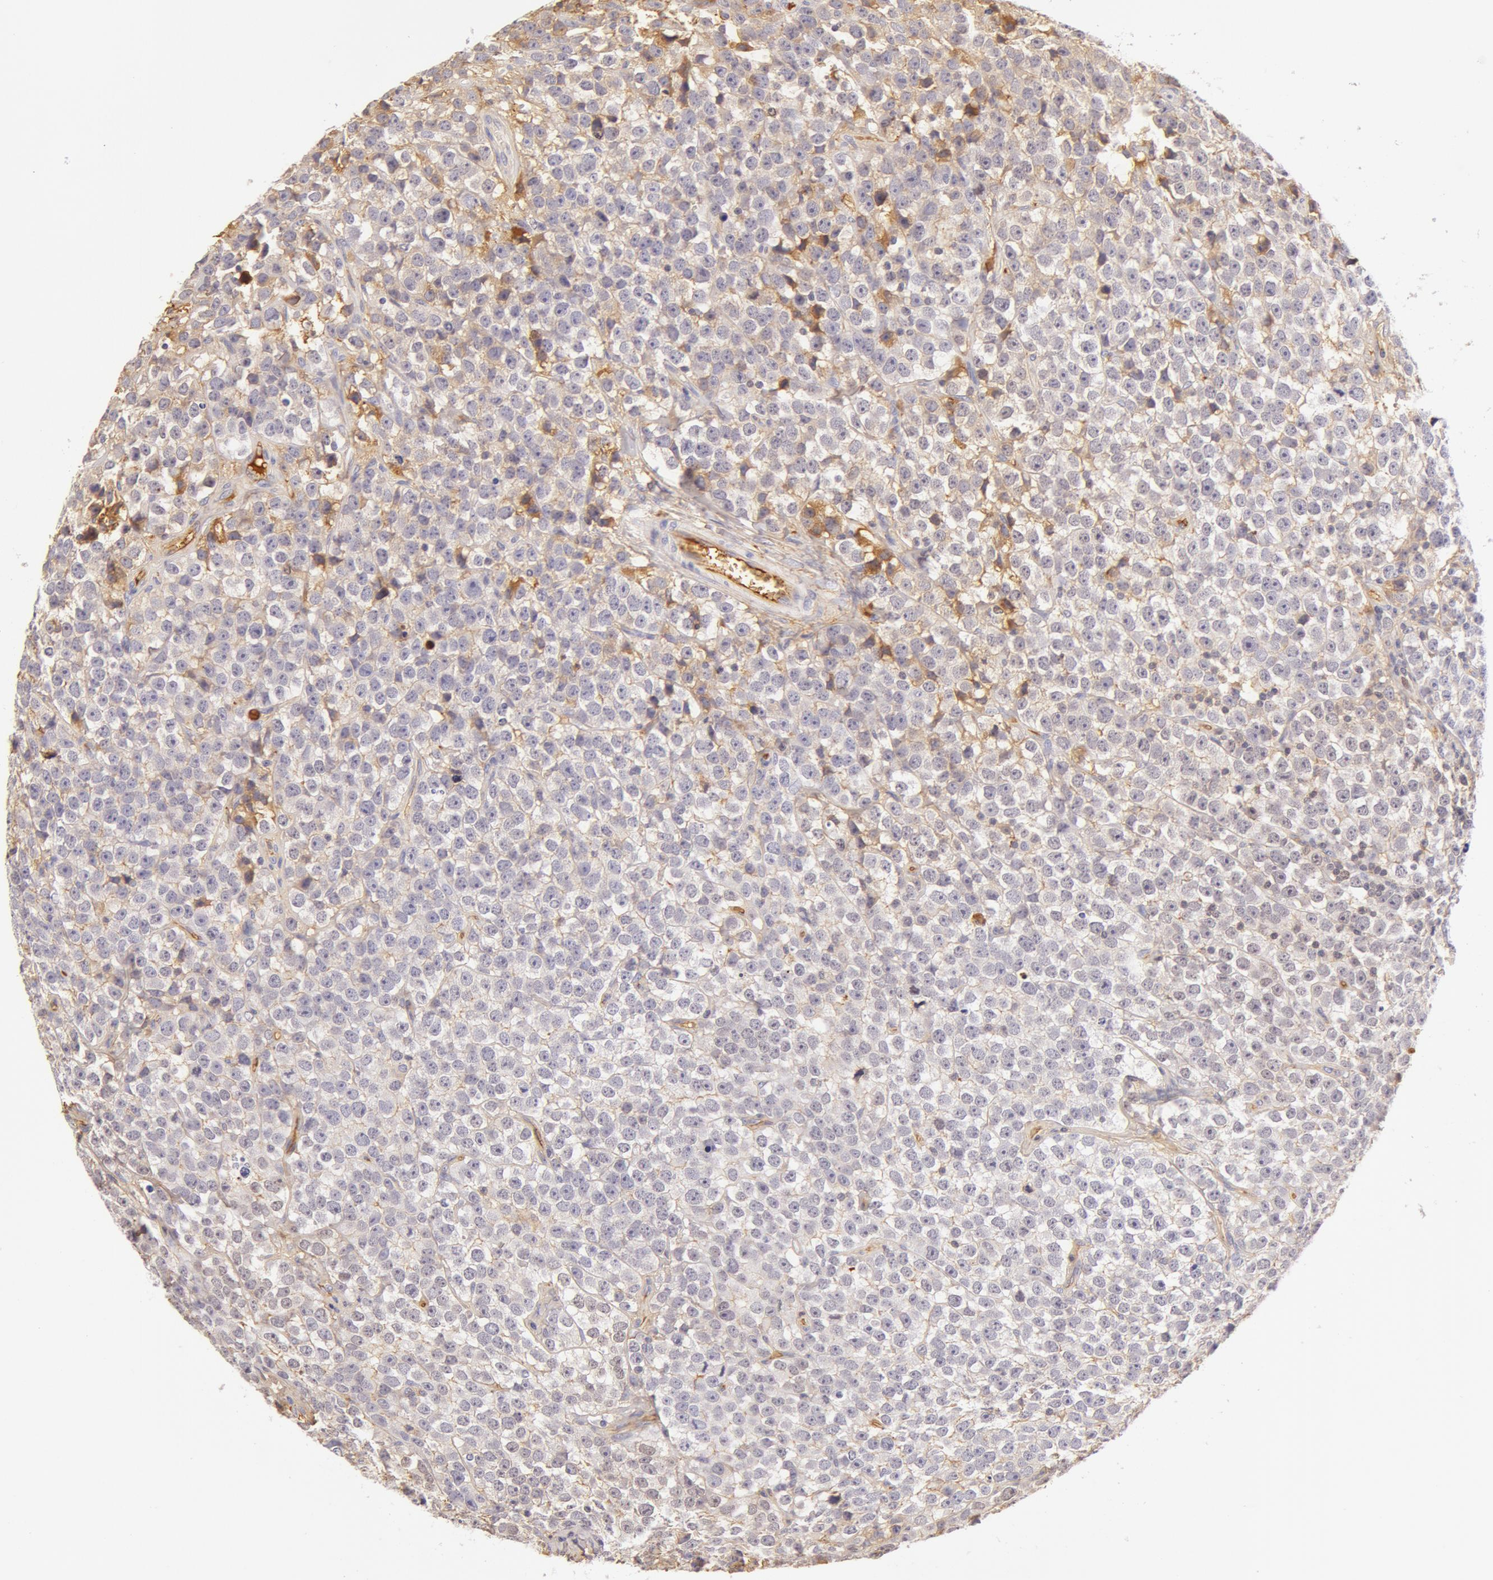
{"staining": {"intensity": "weak", "quantity": "<25%", "location": "cytoplasmic/membranous"}, "tissue": "testis cancer", "cell_type": "Tumor cells", "image_type": "cancer", "snomed": [{"axis": "morphology", "description": "Seminoma, NOS"}, {"axis": "topography", "description": "Testis"}], "caption": "Immunohistochemistry image of human seminoma (testis) stained for a protein (brown), which demonstrates no expression in tumor cells.", "gene": "AHSG", "patient": {"sex": "male", "age": 25}}